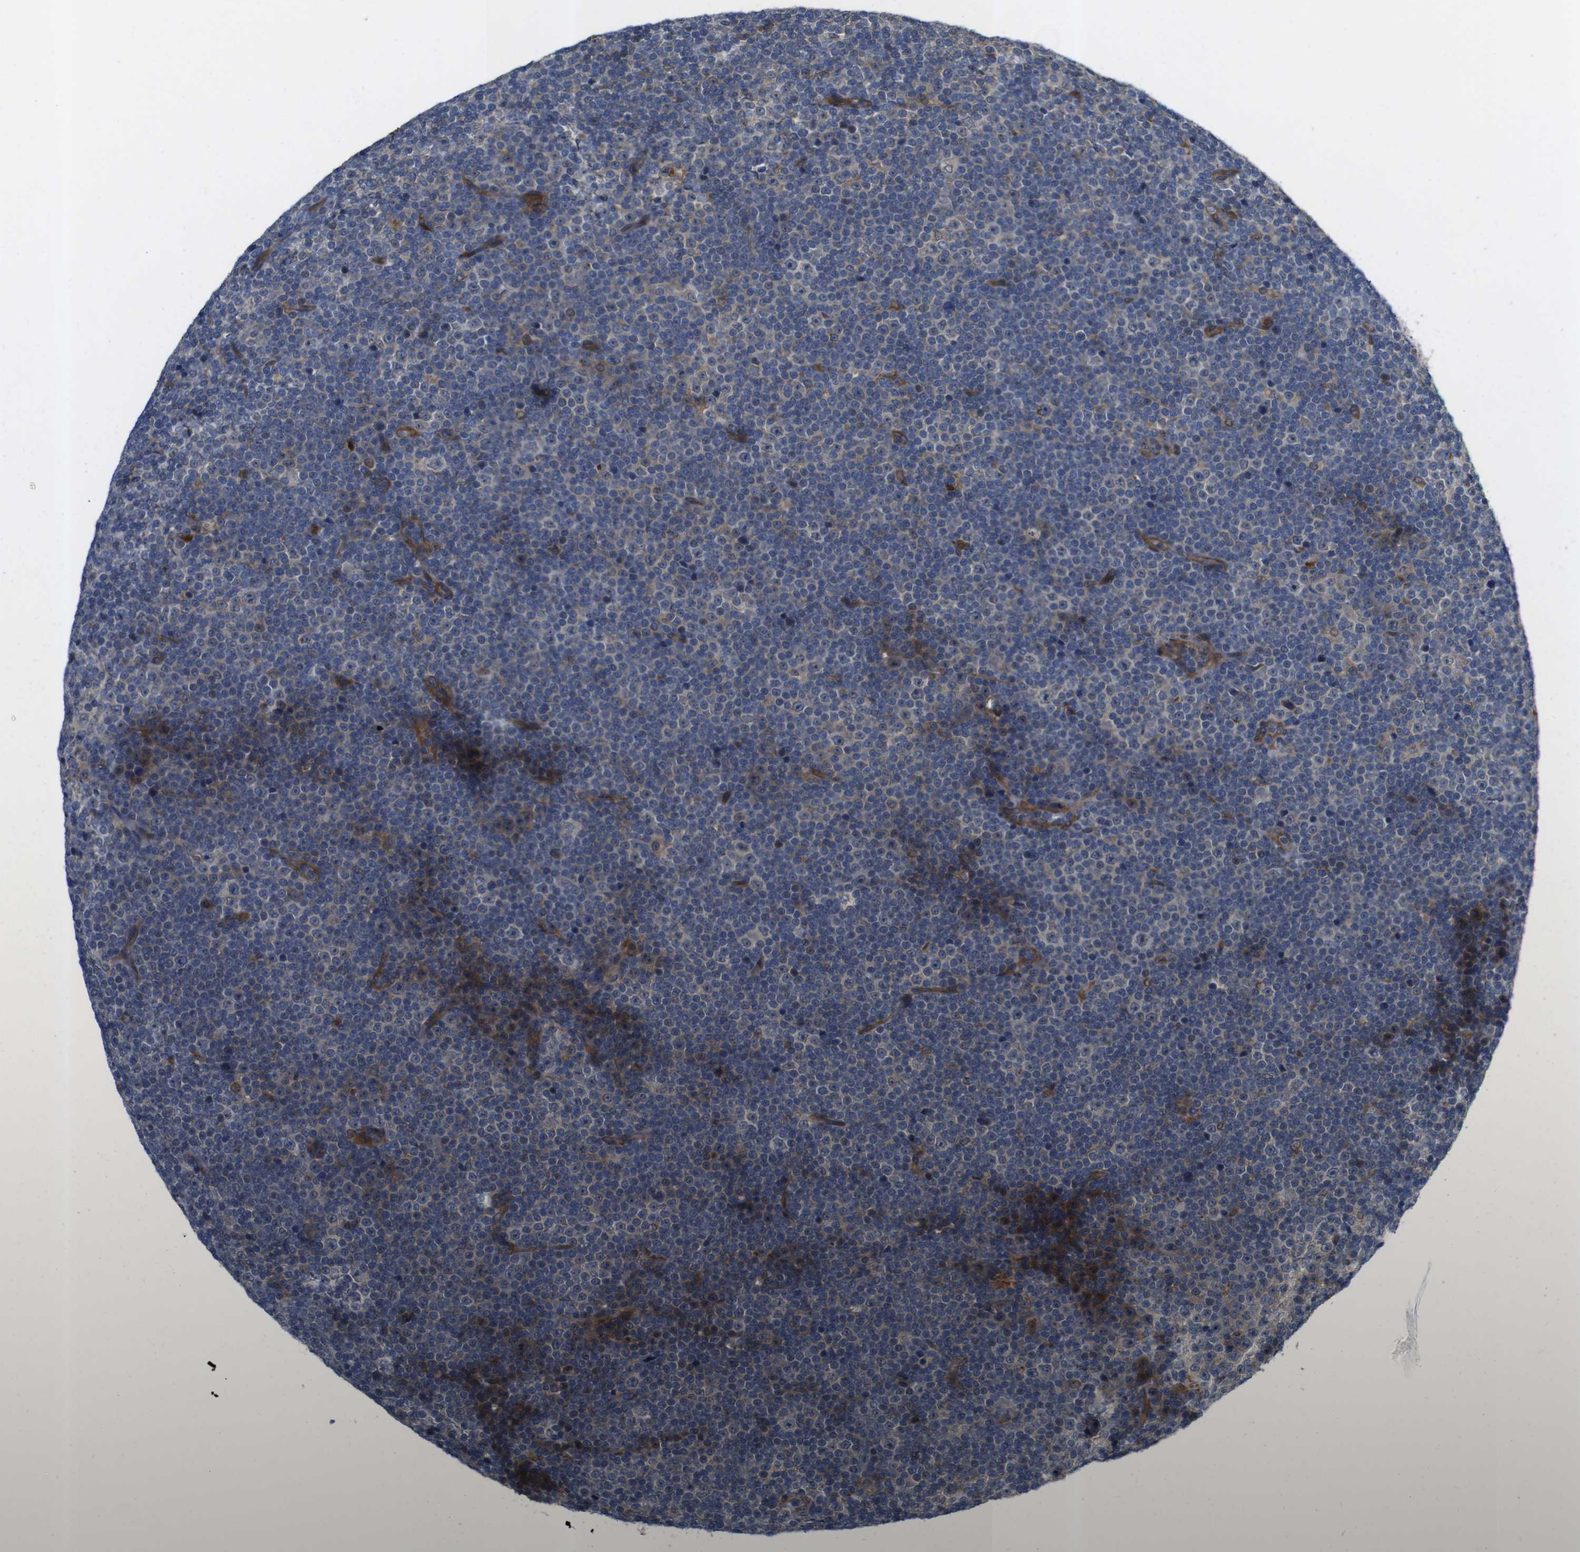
{"staining": {"intensity": "negative", "quantity": "none", "location": "none"}, "tissue": "lymphoma", "cell_type": "Tumor cells", "image_type": "cancer", "snomed": [{"axis": "morphology", "description": "Malignant lymphoma, non-Hodgkin's type, Low grade"}, {"axis": "topography", "description": "Lymph node"}], "caption": "There is no significant staining in tumor cells of lymphoma.", "gene": "P3H2", "patient": {"sex": "female", "age": 67}}